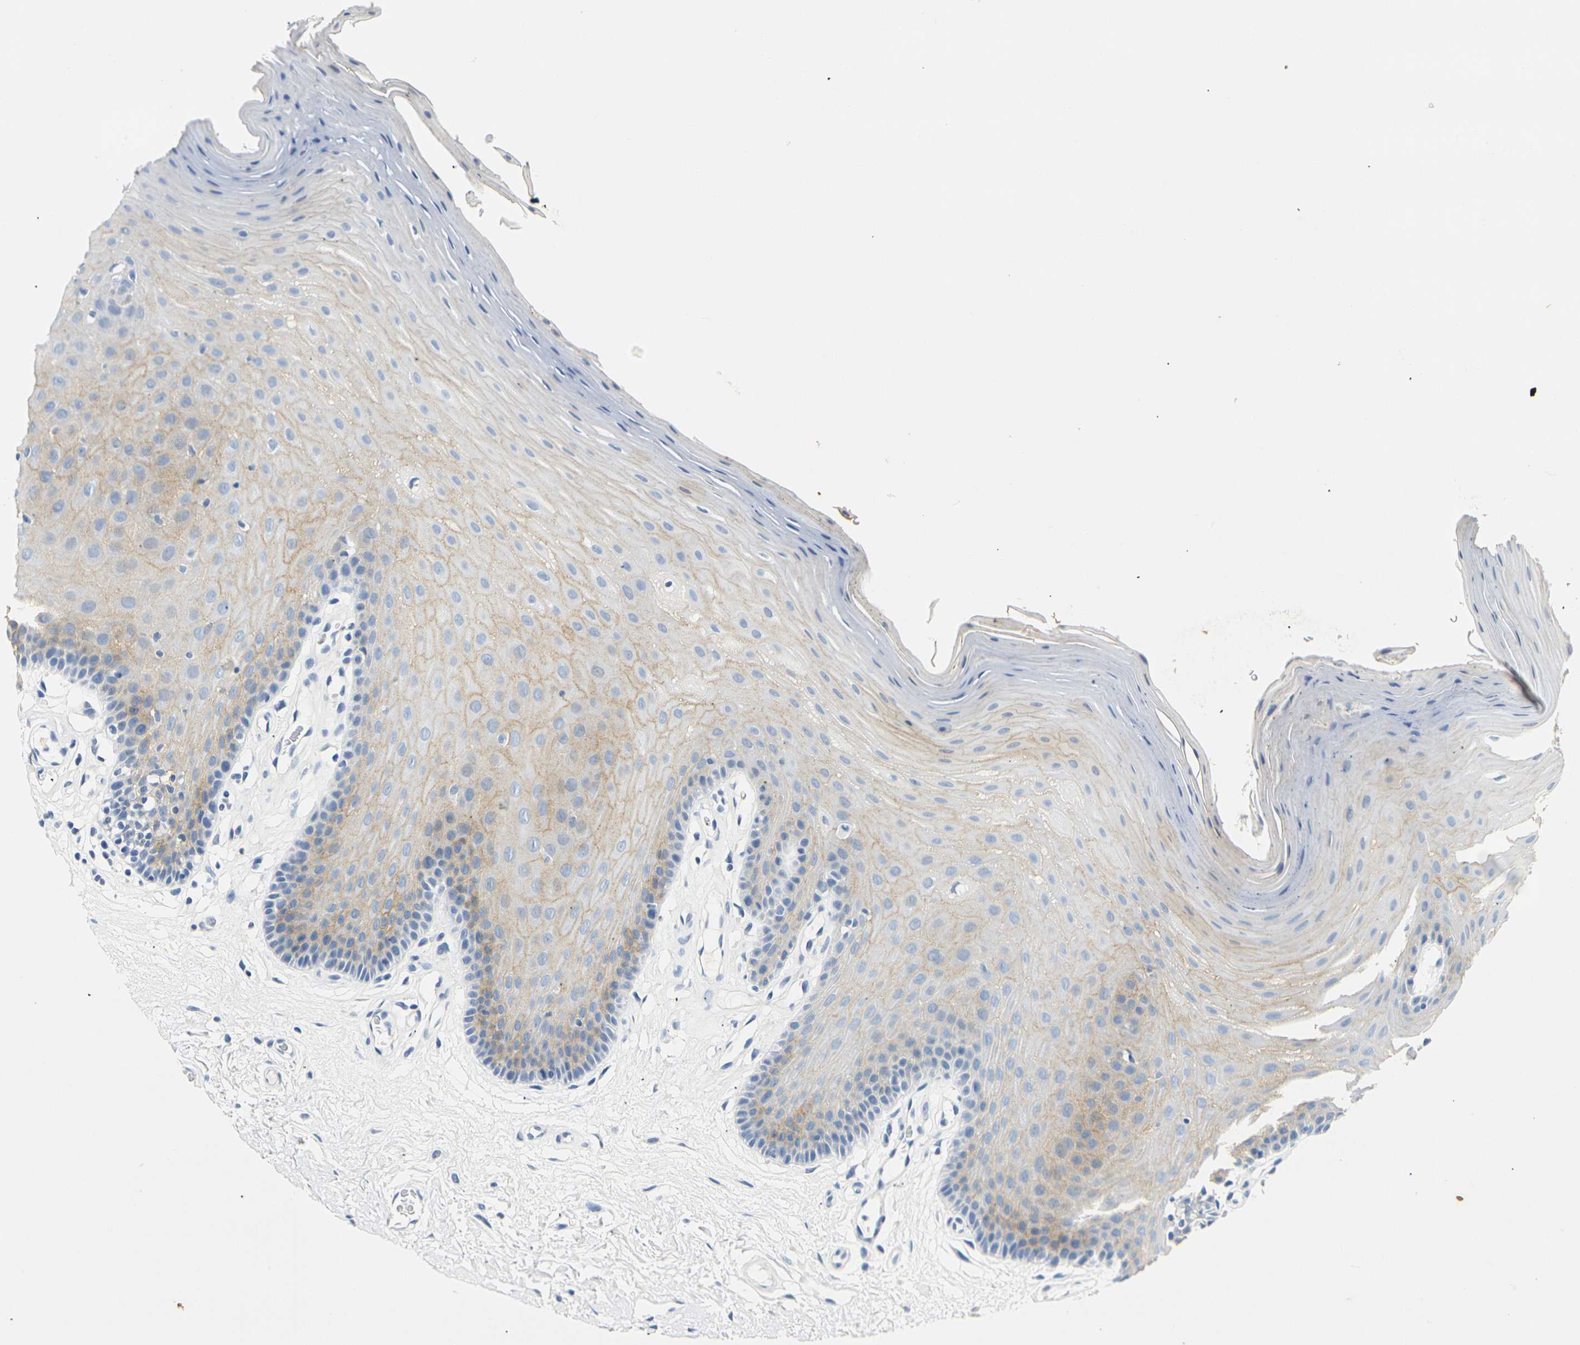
{"staining": {"intensity": "weak", "quantity": "<25%", "location": "cytoplasmic/membranous"}, "tissue": "oral mucosa", "cell_type": "Squamous epithelial cells", "image_type": "normal", "snomed": [{"axis": "morphology", "description": "Normal tissue, NOS"}, {"axis": "morphology", "description": "Squamous cell carcinoma, NOS"}, {"axis": "topography", "description": "Skeletal muscle"}, {"axis": "topography", "description": "Adipose tissue"}, {"axis": "topography", "description": "Vascular tissue"}, {"axis": "topography", "description": "Oral tissue"}, {"axis": "topography", "description": "Peripheral nerve tissue"}, {"axis": "topography", "description": "Head-Neck"}], "caption": "Squamous epithelial cells show no significant expression in benign oral mucosa. (Immunohistochemistry (ihc), brightfield microscopy, high magnification).", "gene": "CLDN7", "patient": {"sex": "male", "age": 71}}